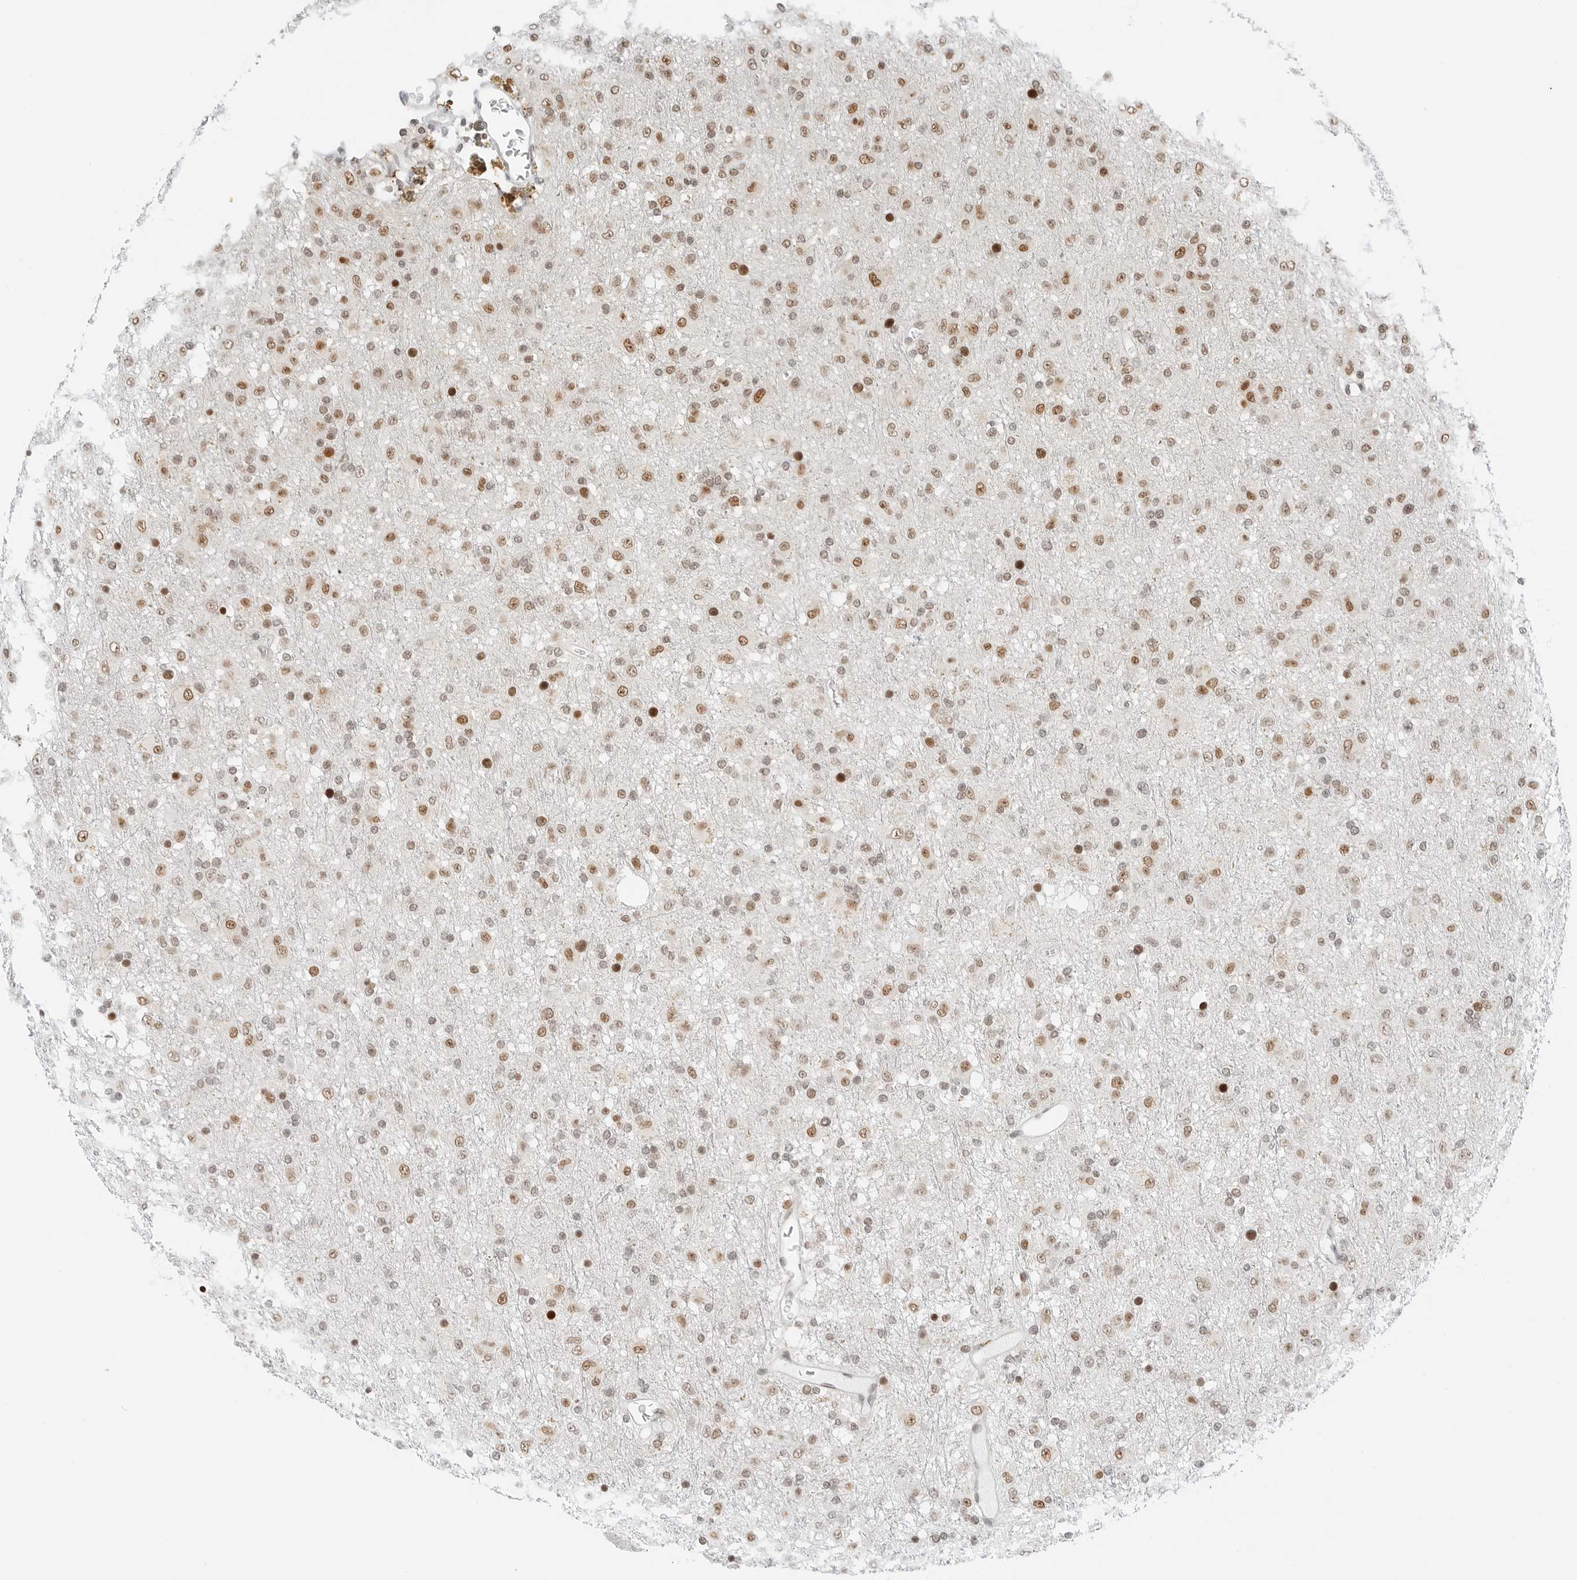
{"staining": {"intensity": "moderate", "quantity": "25%-75%", "location": "nuclear"}, "tissue": "glioma", "cell_type": "Tumor cells", "image_type": "cancer", "snomed": [{"axis": "morphology", "description": "Glioma, malignant, Low grade"}, {"axis": "topography", "description": "Brain"}], "caption": "Tumor cells show moderate nuclear staining in about 25%-75% of cells in glioma. (DAB IHC, brown staining for protein, blue staining for nuclei).", "gene": "CRTC2", "patient": {"sex": "male", "age": 65}}